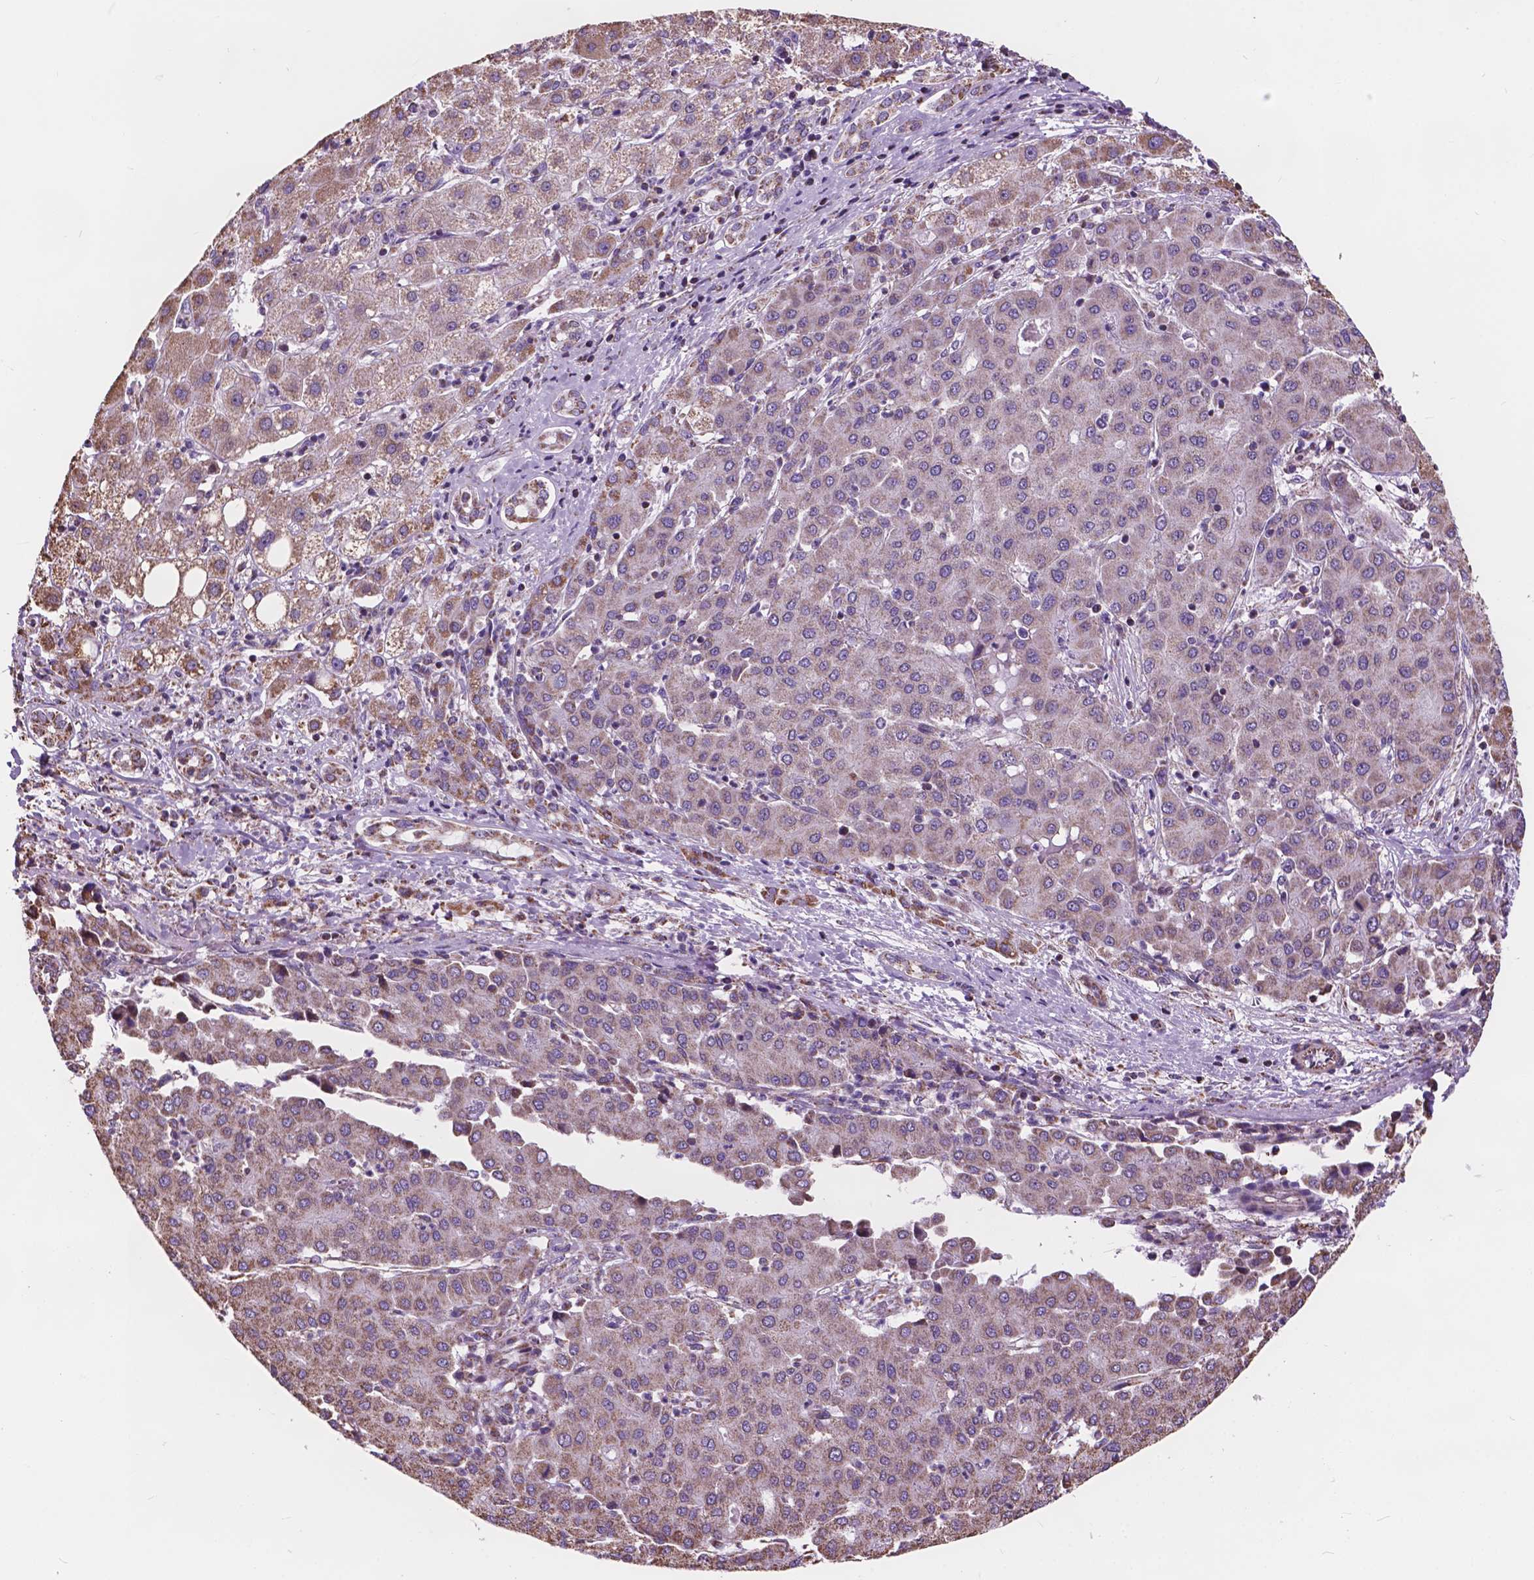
{"staining": {"intensity": "weak", "quantity": ">75%", "location": "cytoplasmic/membranous"}, "tissue": "liver cancer", "cell_type": "Tumor cells", "image_type": "cancer", "snomed": [{"axis": "morphology", "description": "Carcinoma, Hepatocellular, NOS"}, {"axis": "topography", "description": "Liver"}], "caption": "Immunohistochemical staining of human hepatocellular carcinoma (liver) exhibits low levels of weak cytoplasmic/membranous protein positivity in about >75% of tumor cells. (brown staining indicates protein expression, while blue staining denotes nuclei).", "gene": "SCOC", "patient": {"sex": "male", "age": 65}}